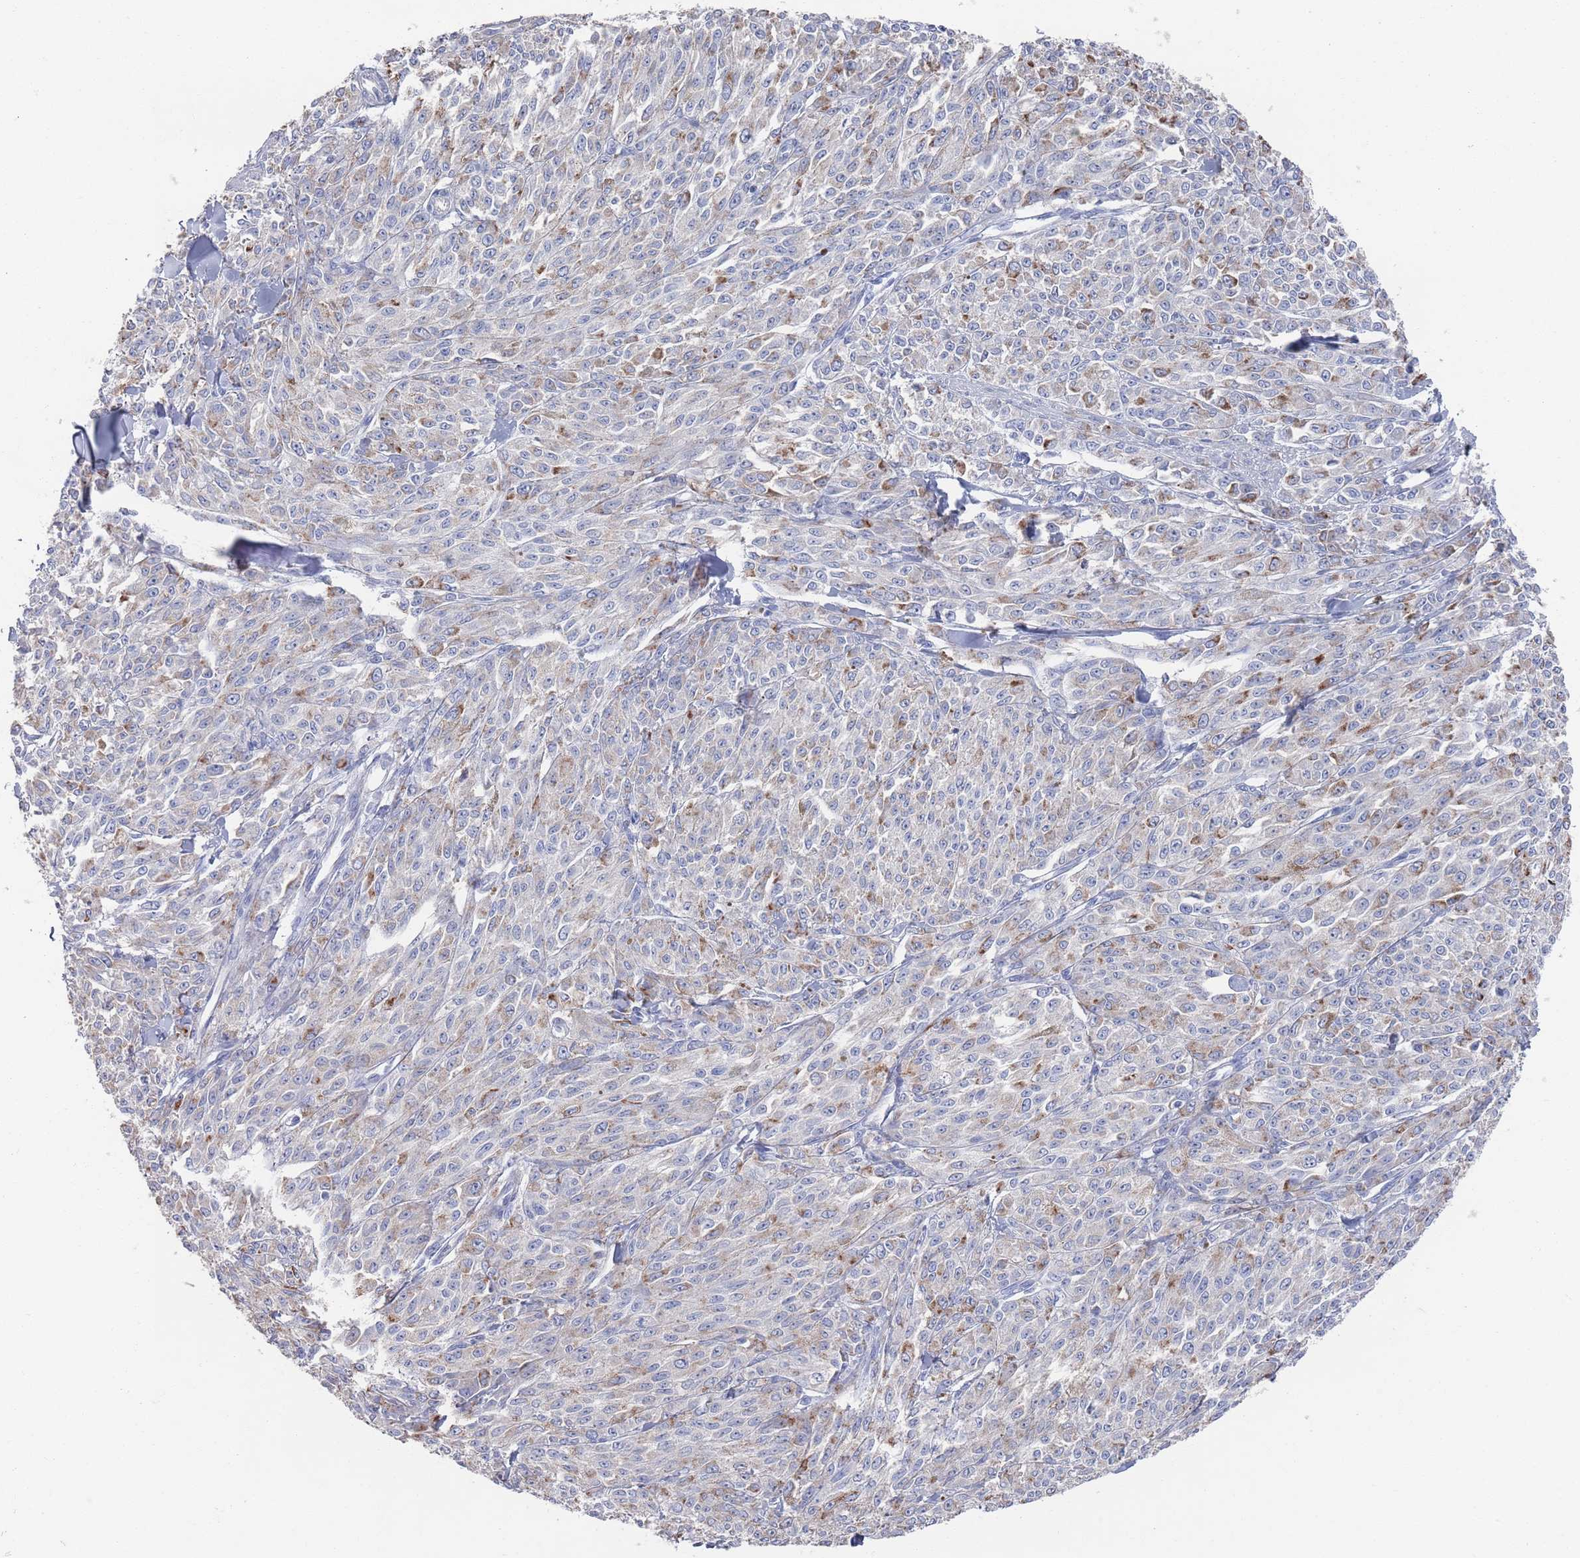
{"staining": {"intensity": "moderate", "quantity": "<25%", "location": "cytoplasmic/membranous"}, "tissue": "melanoma", "cell_type": "Tumor cells", "image_type": "cancer", "snomed": [{"axis": "morphology", "description": "Malignant melanoma, NOS"}, {"axis": "topography", "description": "Skin"}], "caption": "About <25% of tumor cells in human malignant melanoma show moderate cytoplasmic/membranous protein expression as visualized by brown immunohistochemical staining.", "gene": "TMCO3", "patient": {"sex": "female", "age": 52}}